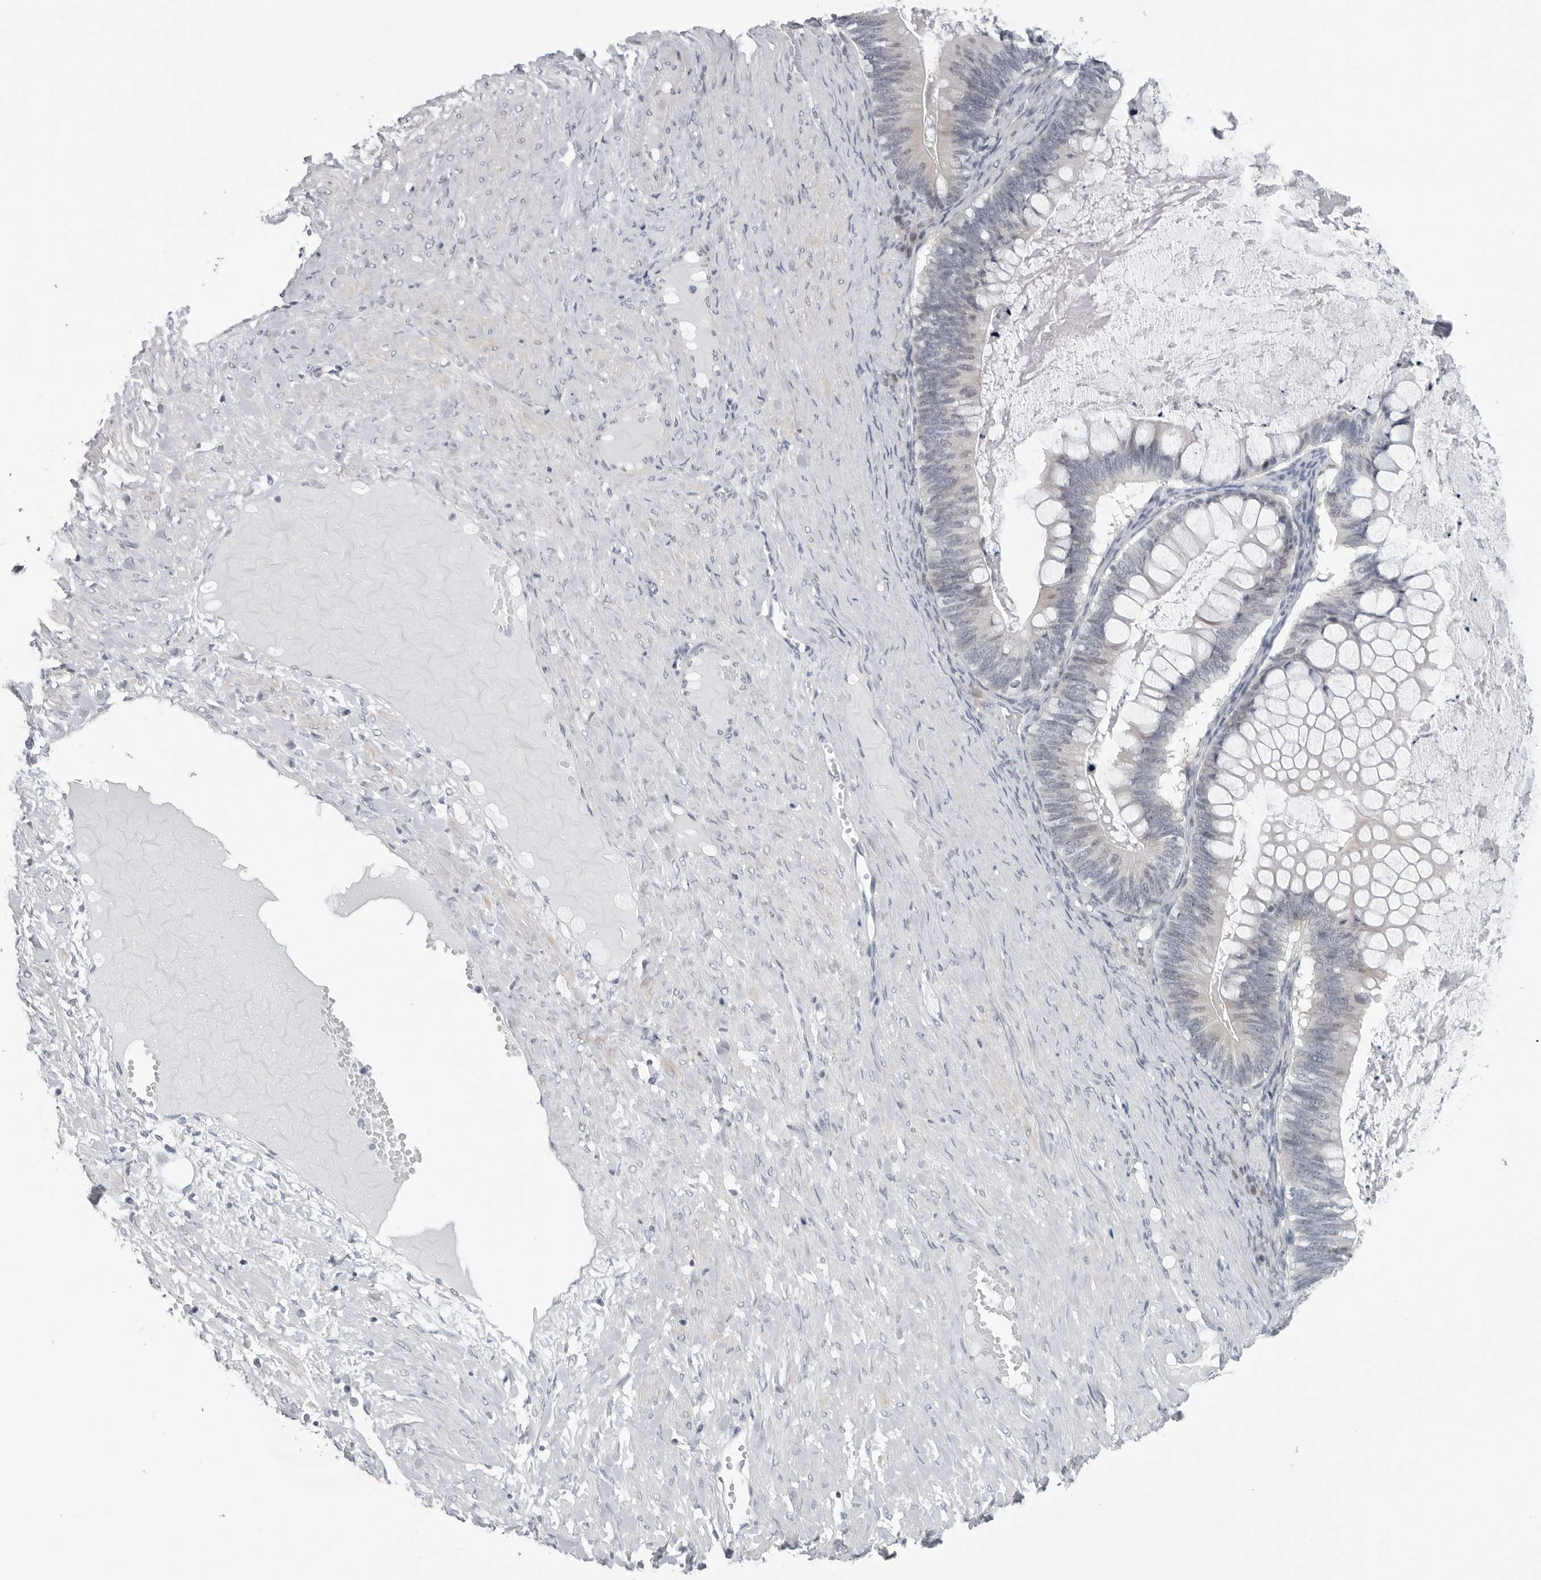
{"staining": {"intensity": "negative", "quantity": "none", "location": "none"}, "tissue": "ovarian cancer", "cell_type": "Tumor cells", "image_type": "cancer", "snomed": [{"axis": "morphology", "description": "Cystadenocarcinoma, mucinous, NOS"}, {"axis": "topography", "description": "Ovary"}], "caption": "Ovarian cancer (mucinous cystadenocarcinoma) stained for a protein using immunohistochemistry exhibits no positivity tumor cells.", "gene": "OPLAH", "patient": {"sex": "female", "age": 61}}